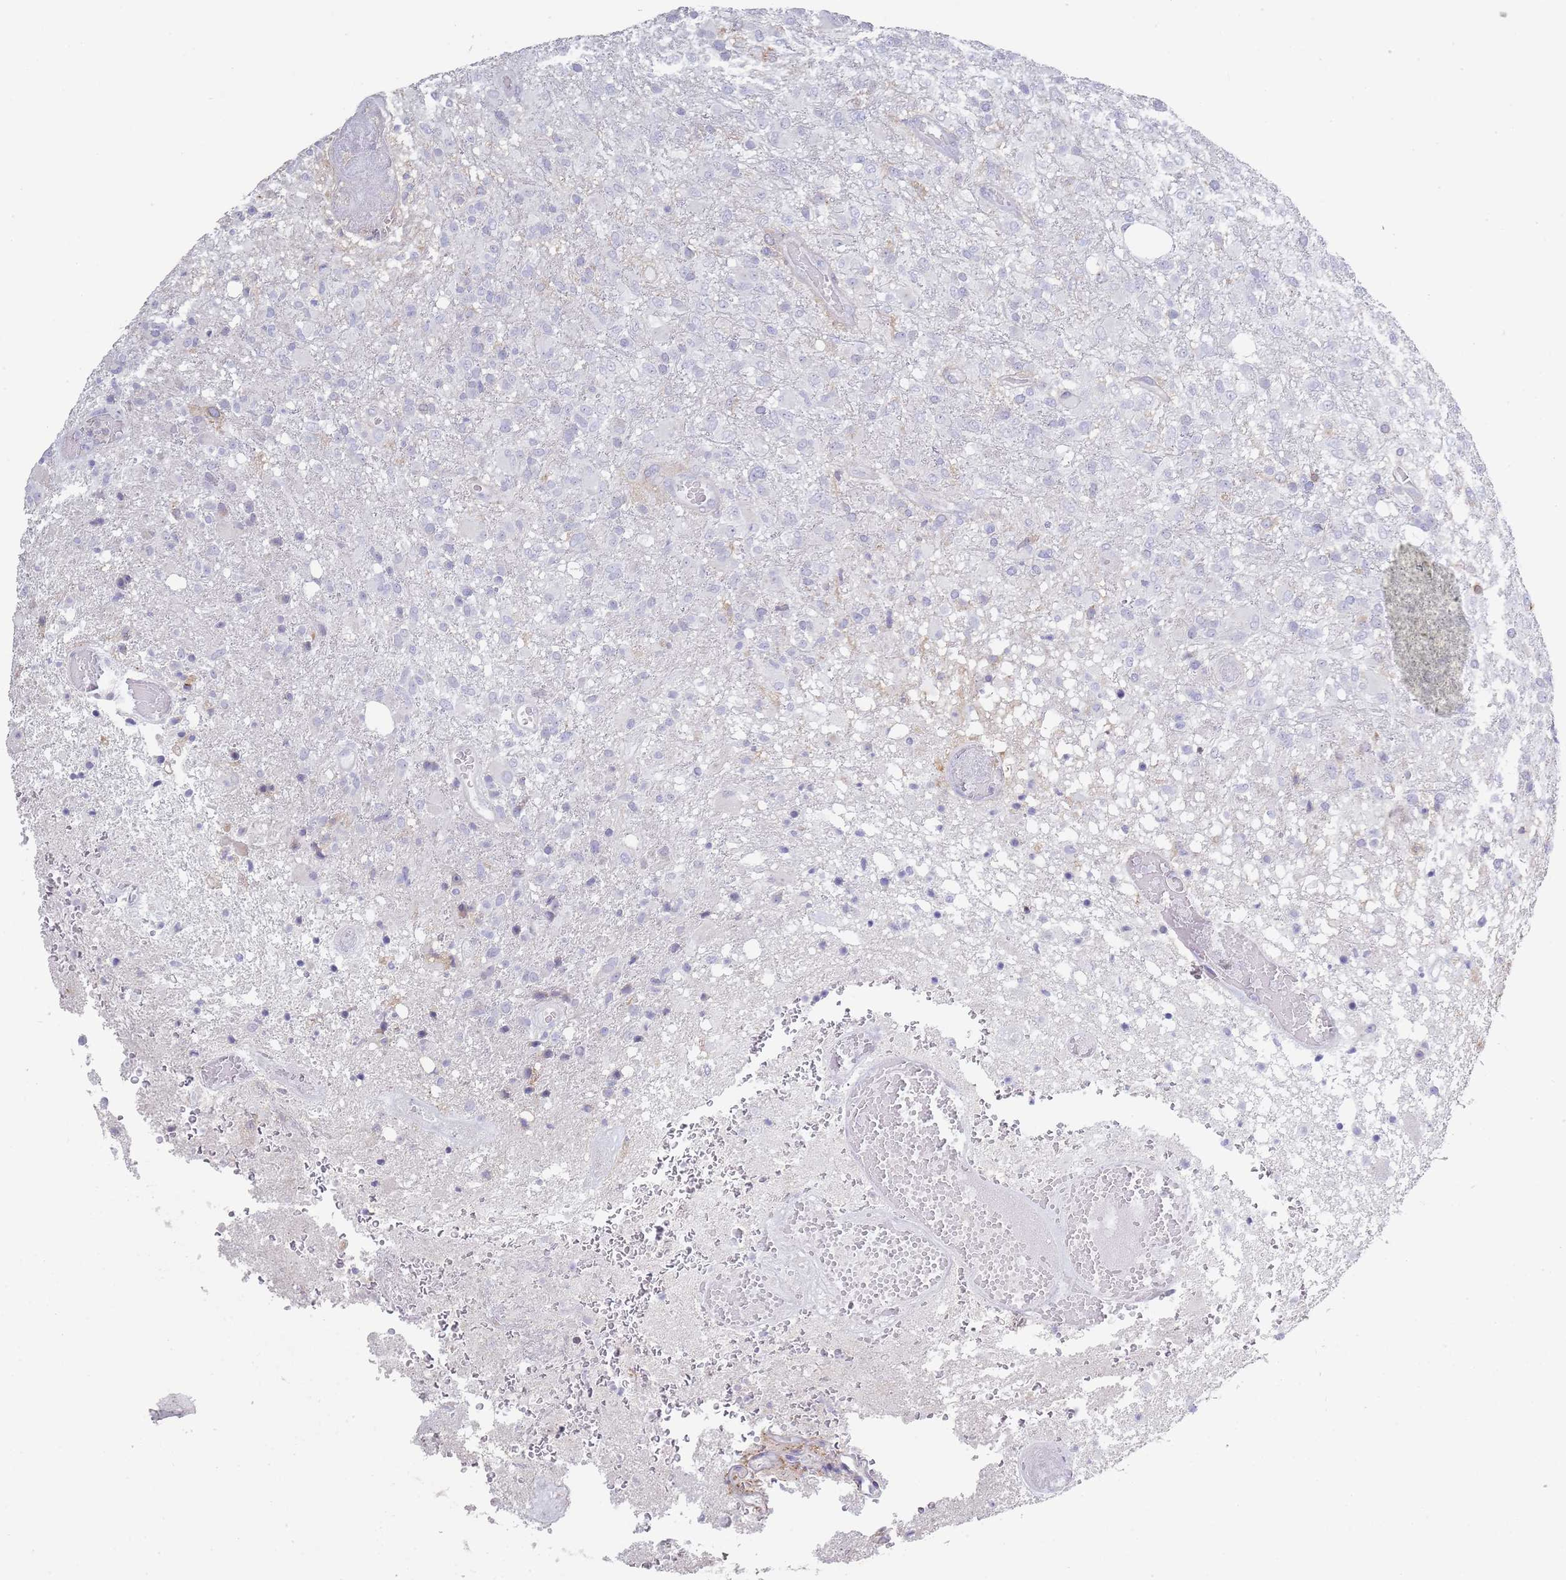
{"staining": {"intensity": "negative", "quantity": "none", "location": "none"}, "tissue": "glioma", "cell_type": "Tumor cells", "image_type": "cancer", "snomed": [{"axis": "morphology", "description": "Glioma, malignant, High grade"}, {"axis": "topography", "description": "Brain"}], "caption": "Immunohistochemistry (IHC) of high-grade glioma (malignant) demonstrates no positivity in tumor cells. (DAB (3,3'-diaminobenzidine) immunohistochemistry, high magnification).", "gene": "LPXN", "patient": {"sex": "female", "age": 74}}